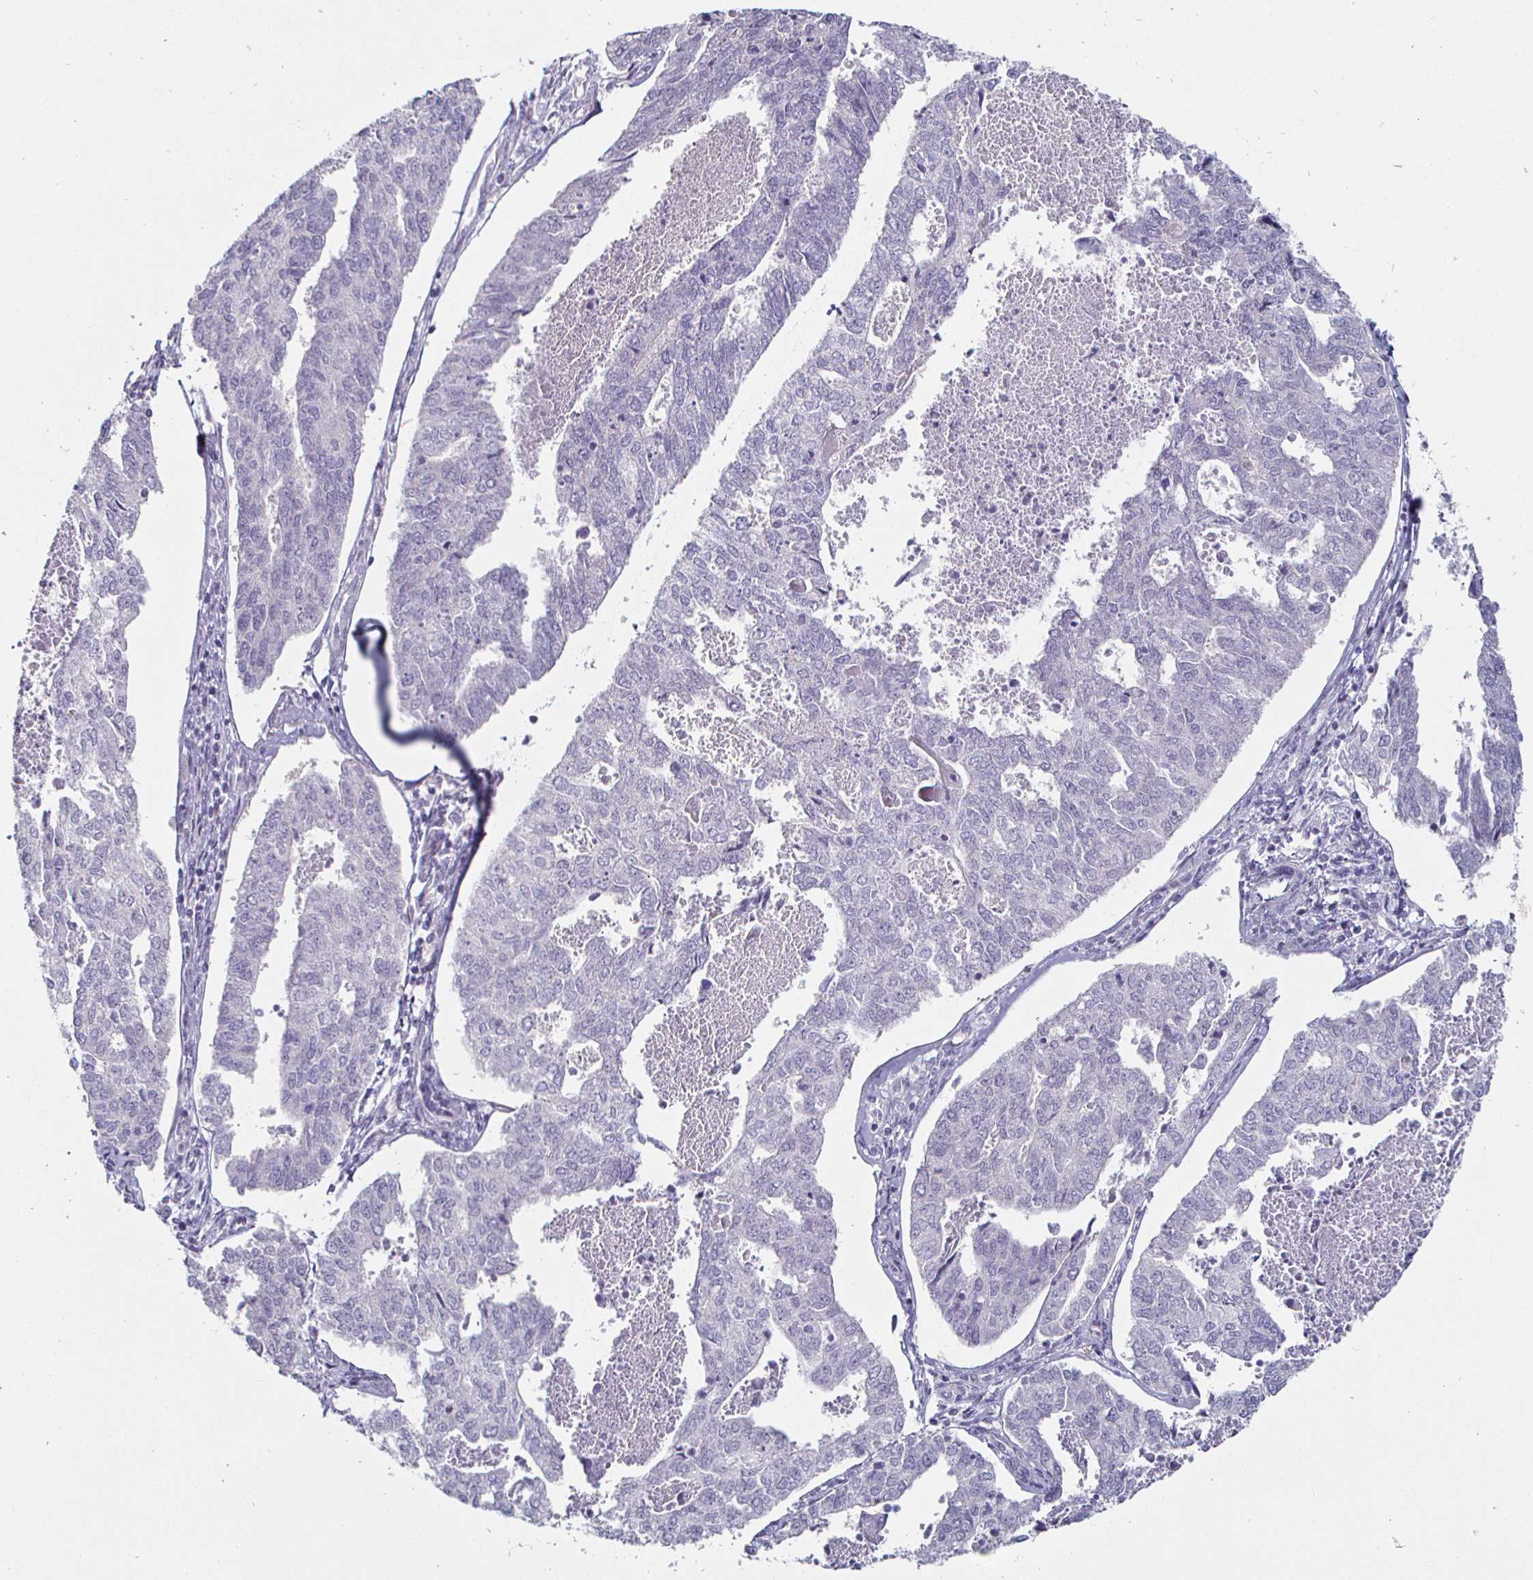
{"staining": {"intensity": "negative", "quantity": "none", "location": "none"}, "tissue": "endometrial cancer", "cell_type": "Tumor cells", "image_type": "cancer", "snomed": [{"axis": "morphology", "description": "Adenocarcinoma, NOS"}, {"axis": "topography", "description": "Endometrium"}], "caption": "Histopathology image shows no significant protein expression in tumor cells of adenocarcinoma (endometrial).", "gene": "DMRTB1", "patient": {"sex": "female", "age": 73}}